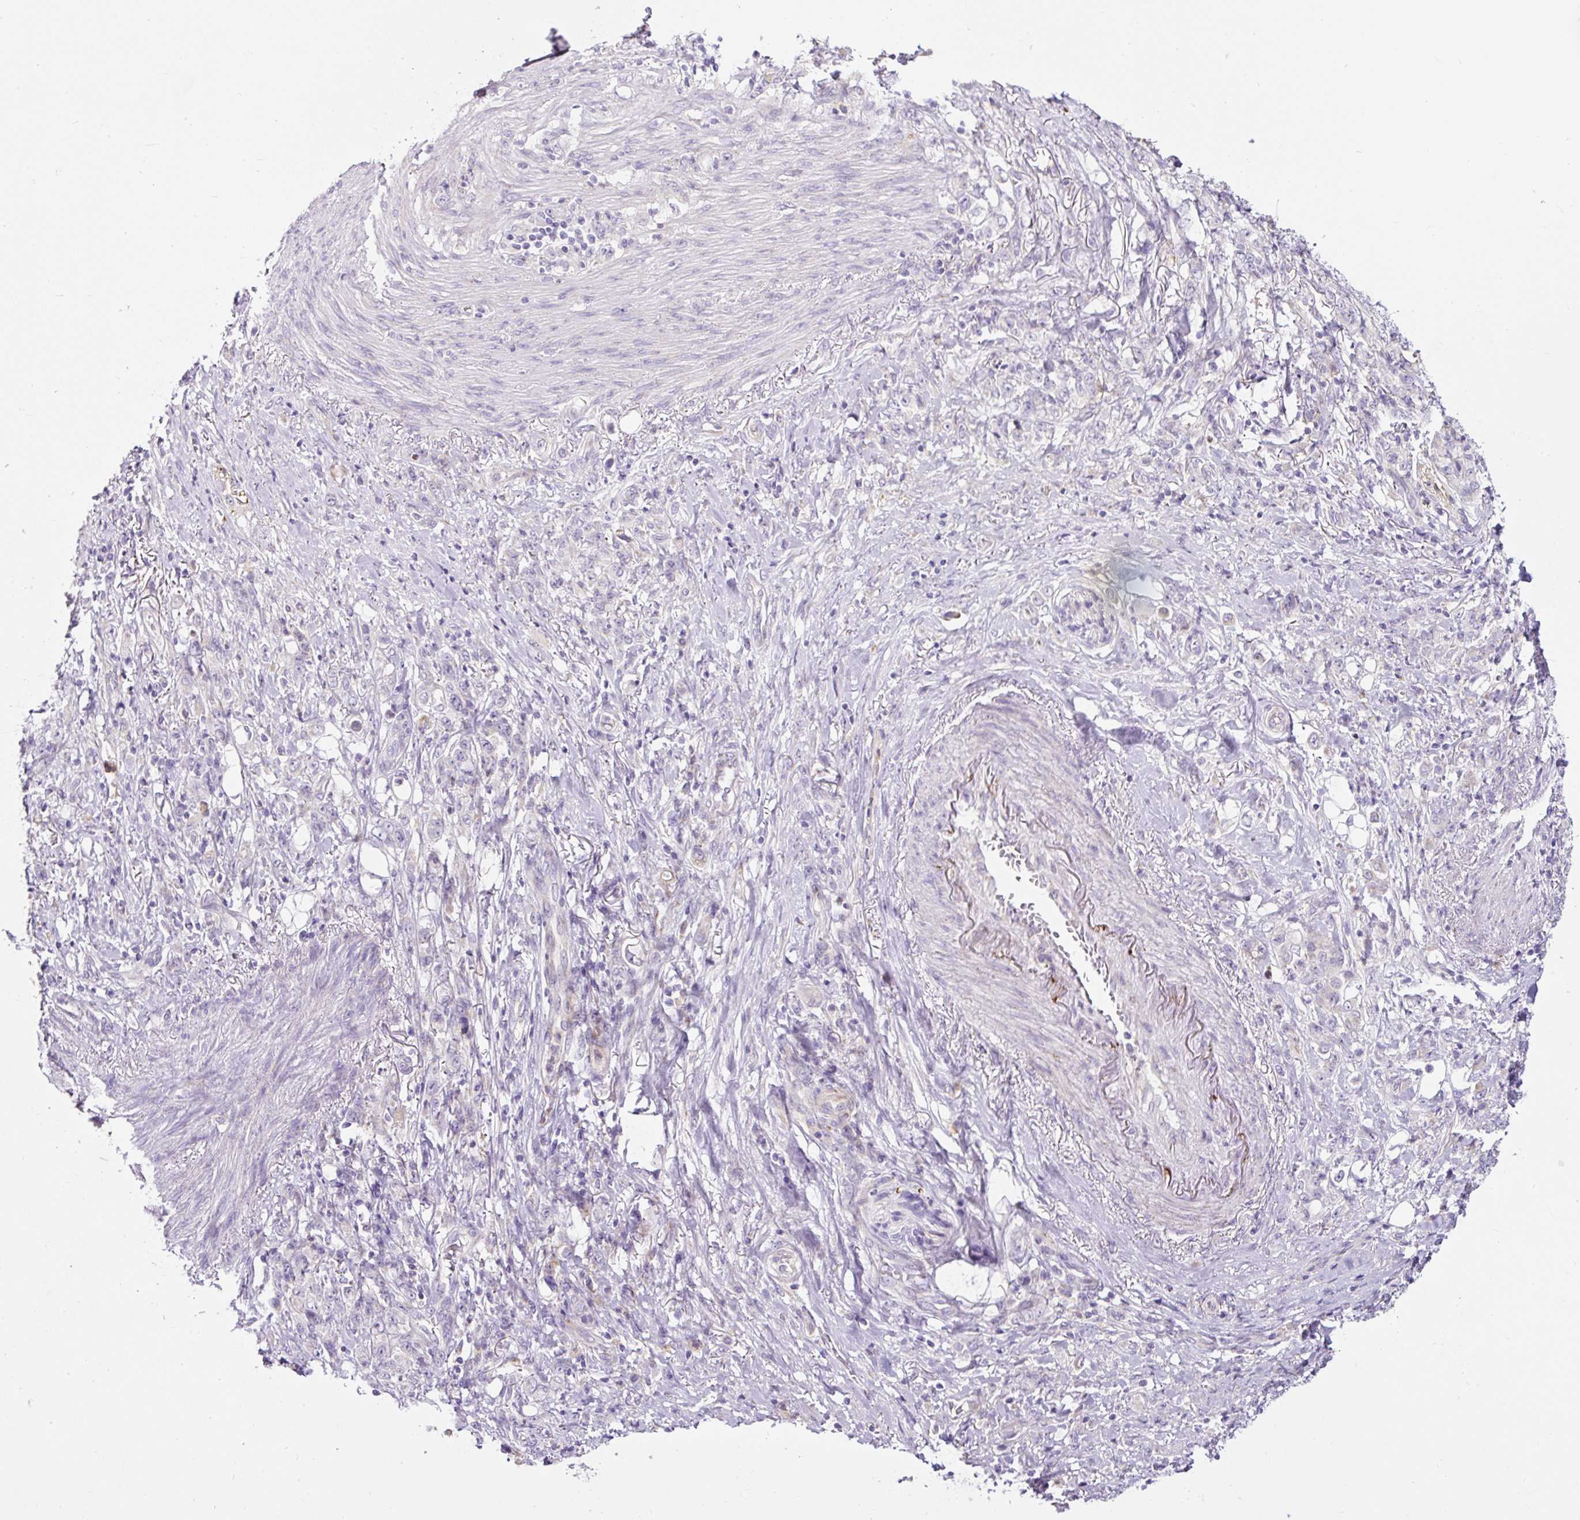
{"staining": {"intensity": "negative", "quantity": "none", "location": "none"}, "tissue": "stomach cancer", "cell_type": "Tumor cells", "image_type": "cancer", "snomed": [{"axis": "morphology", "description": "Adenocarcinoma, NOS"}, {"axis": "topography", "description": "Stomach"}], "caption": "This is a micrograph of IHC staining of adenocarcinoma (stomach), which shows no positivity in tumor cells.", "gene": "HPS4", "patient": {"sex": "female", "age": 79}}